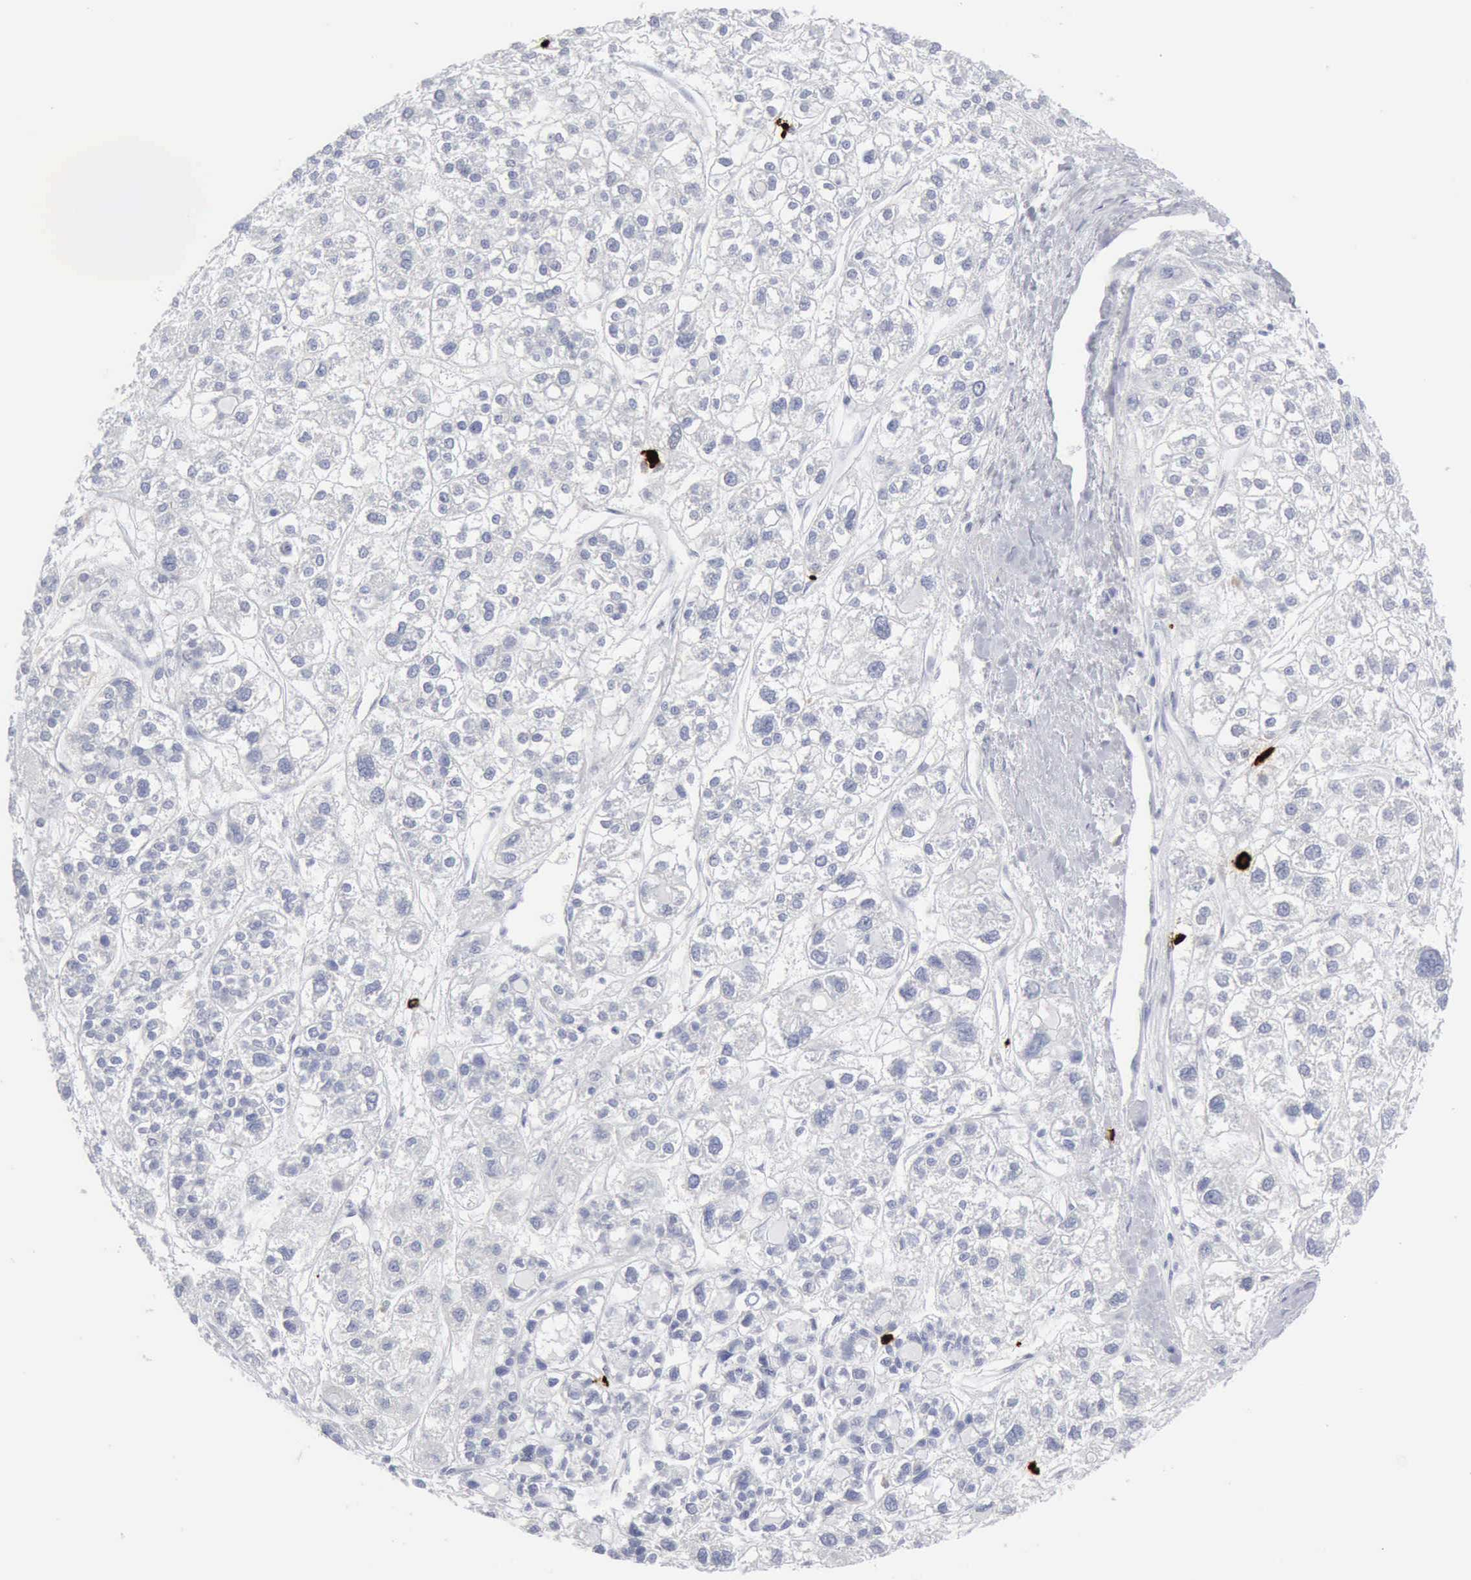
{"staining": {"intensity": "negative", "quantity": "none", "location": "none"}, "tissue": "liver cancer", "cell_type": "Tumor cells", "image_type": "cancer", "snomed": [{"axis": "morphology", "description": "Carcinoma, Hepatocellular, NOS"}, {"axis": "topography", "description": "Liver"}], "caption": "A high-resolution micrograph shows immunohistochemistry (IHC) staining of hepatocellular carcinoma (liver), which reveals no significant positivity in tumor cells.", "gene": "CMA1", "patient": {"sex": "female", "age": 85}}